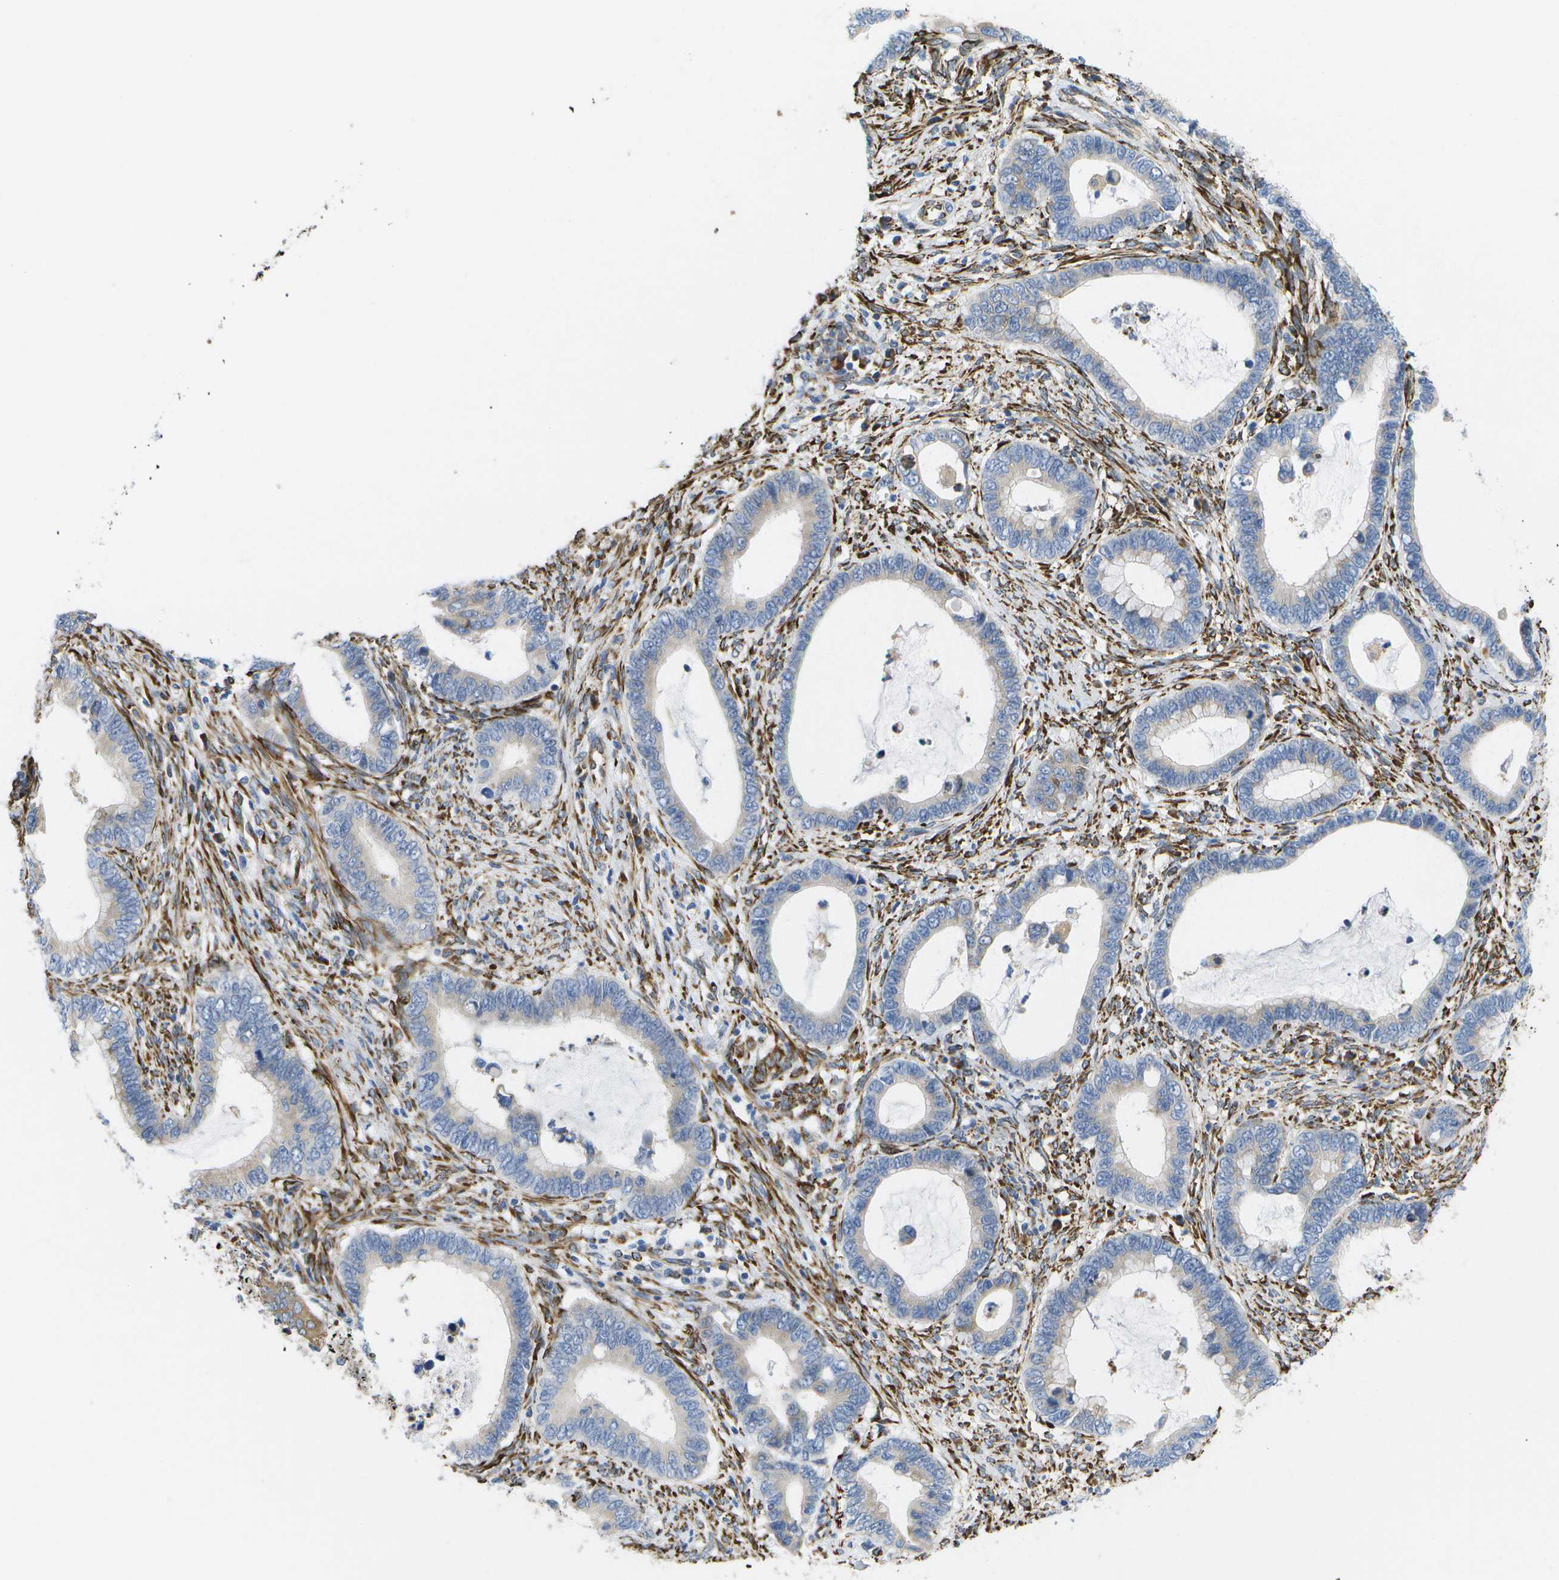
{"staining": {"intensity": "weak", "quantity": "<25%", "location": "cytoplasmic/membranous"}, "tissue": "cervical cancer", "cell_type": "Tumor cells", "image_type": "cancer", "snomed": [{"axis": "morphology", "description": "Adenocarcinoma, NOS"}, {"axis": "topography", "description": "Cervix"}], "caption": "DAB immunohistochemical staining of human cervical cancer exhibits no significant staining in tumor cells.", "gene": "ZDHHC17", "patient": {"sex": "female", "age": 44}}